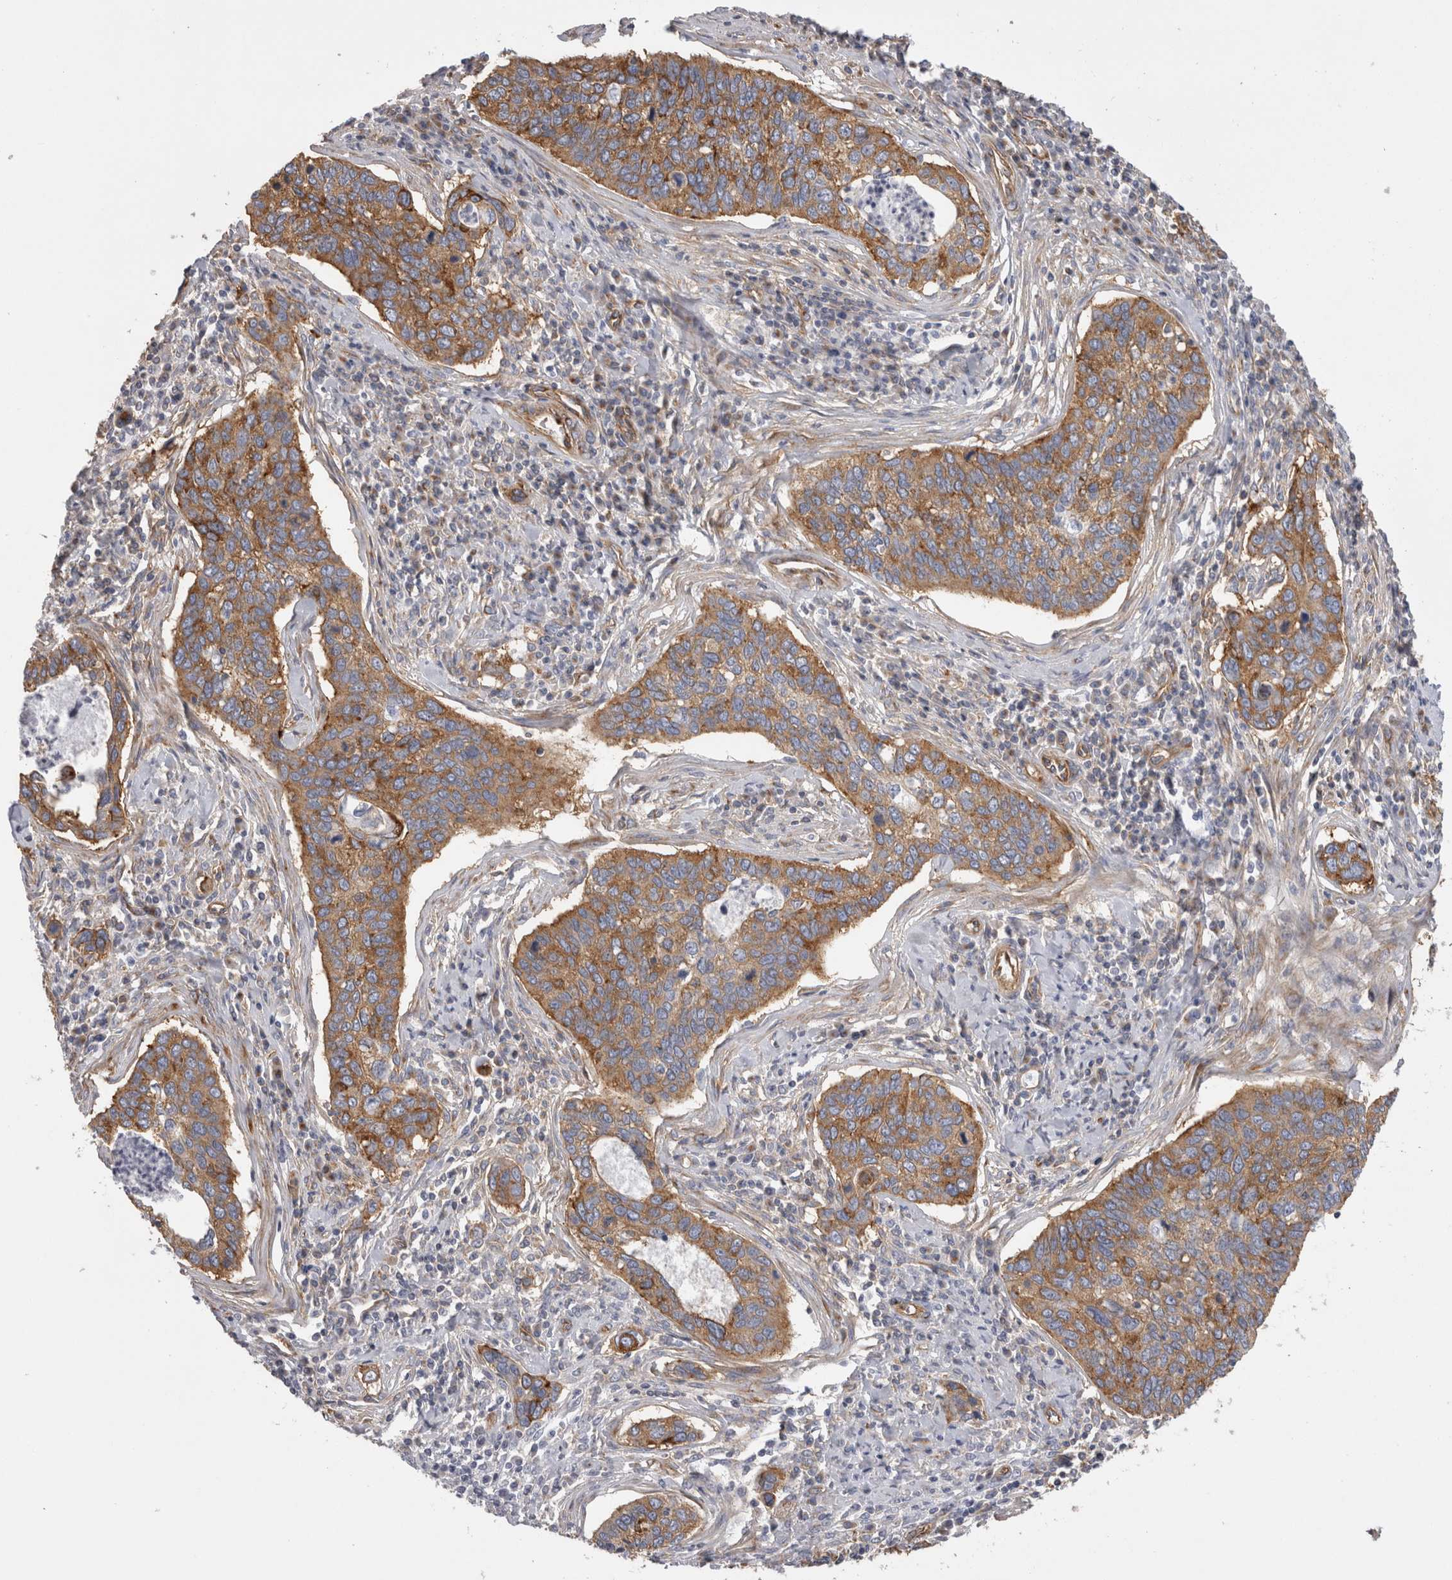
{"staining": {"intensity": "moderate", "quantity": ">75%", "location": "cytoplasmic/membranous"}, "tissue": "cervical cancer", "cell_type": "Tumor cells", "image_type": "cancer", "snomed": [{"axis": "morphology", "description": "Squamous cell carcinoma, NOS"}, {"axis": "topography", "description": "Cervix"}], "caption": "Immunohistochemistry image of squamous cell carcinoma (cervical) stained for a protein (brown), which reveals medium levels of moderate cytoplasmic/membranous positivity in approximately >75% of tumor cells.", "gene": "ATXN3", "patient": {"sex": "female", "age": 53}}